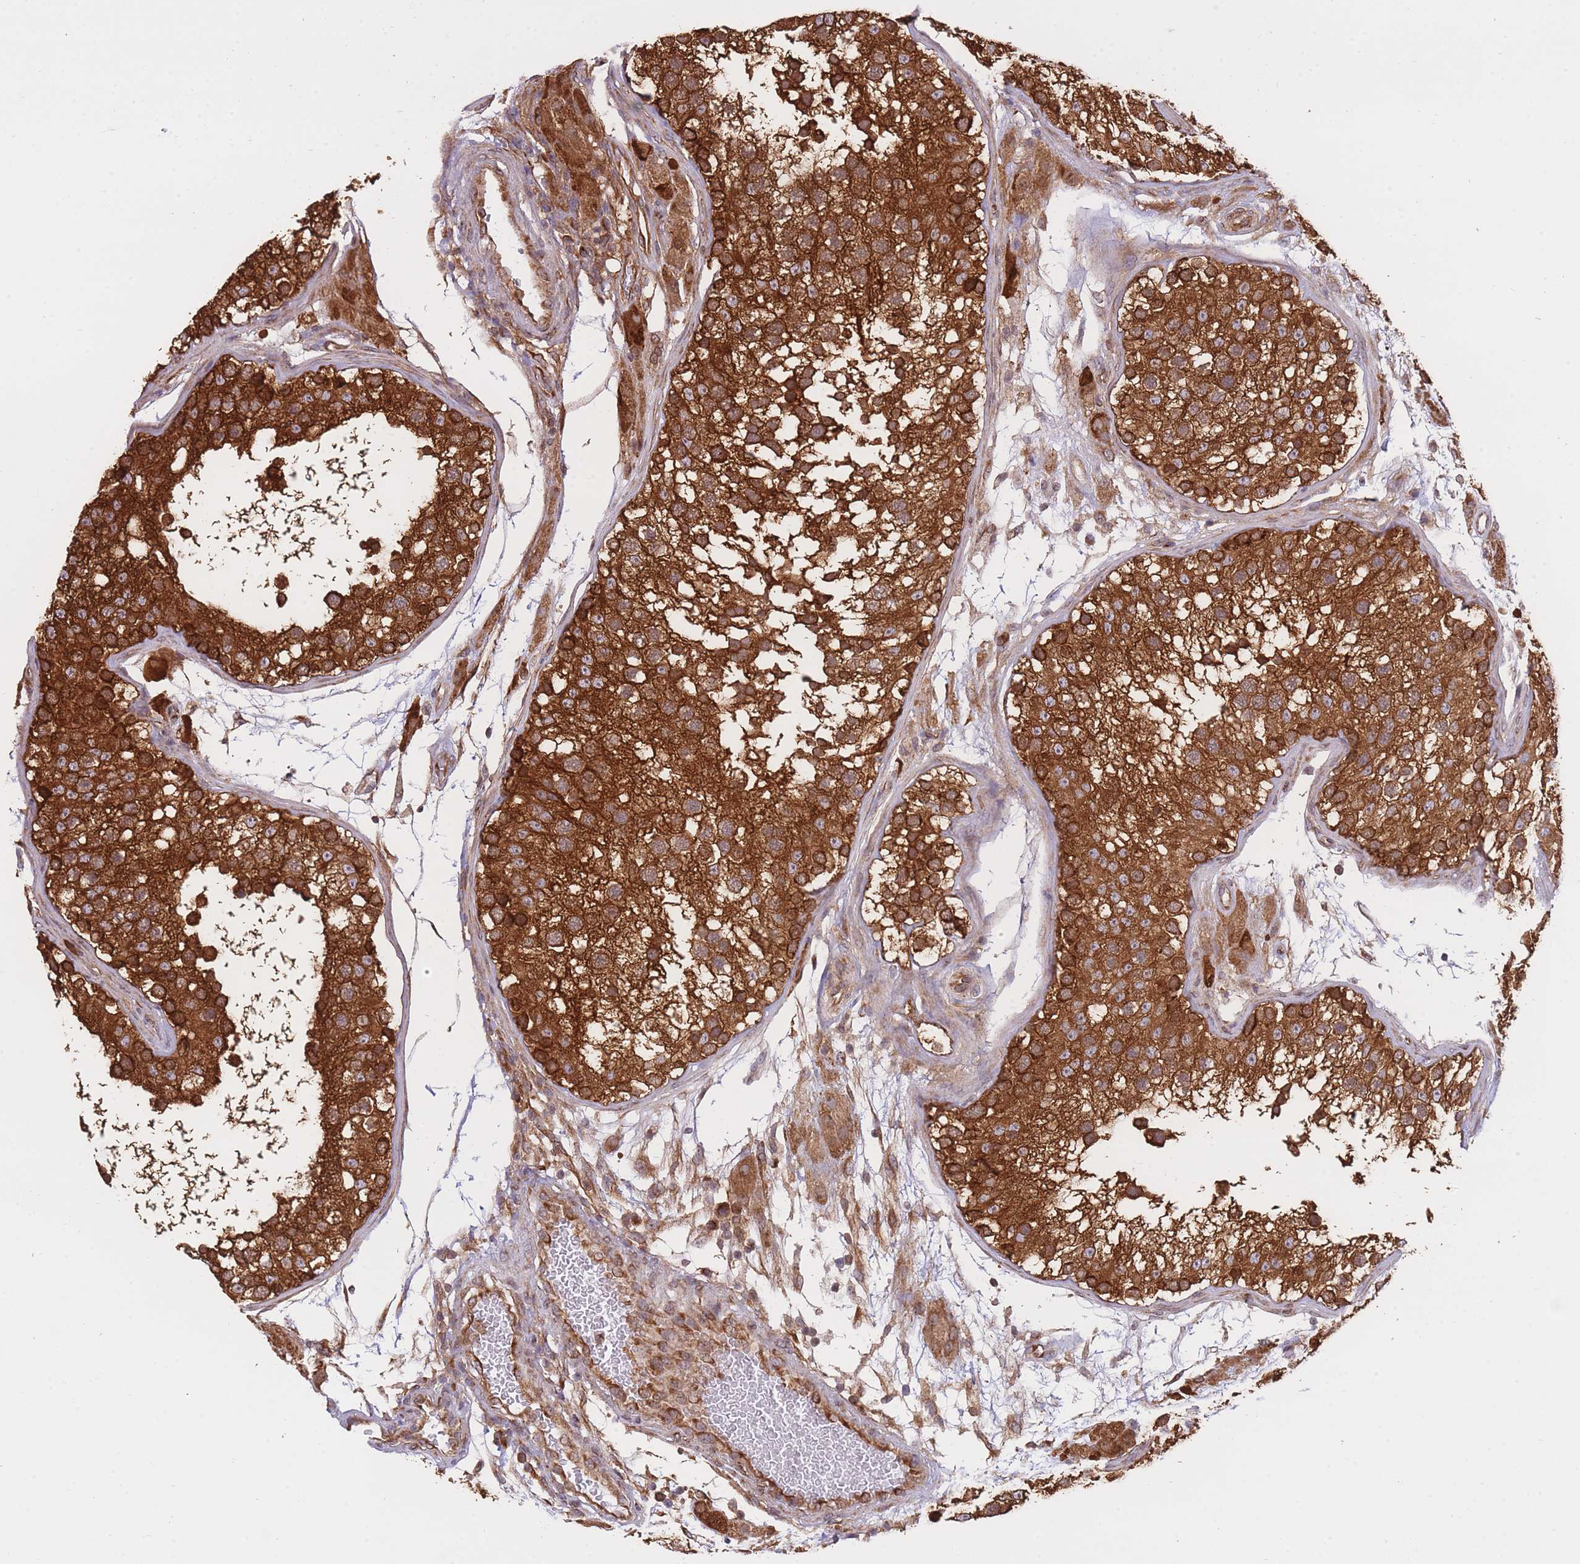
{"staining": {"intensity": "strong", "quantity": ">75%", "location": "cytoplasmic/membranous"}, "tissue": "testis", "cell_type": "Cells in seminiferous ducts", "image_type": "normal", "snomed": [{"axis": "morphology", "description": "Normal tissue, NOS"}, {"axis": "topography", "description": "Testis"}], "caption": "IHC histopathology image of unremarkable testis: testis stained using IHC shows high levels of strong protein expression localized specifically in the cytoplasmic/membranous of cells in seminiferous ducts, appearing as a cytoplasmic/membranous brown color.", "gene": "EXOSC8", "patient": {"sex": "male", "age": 26}}